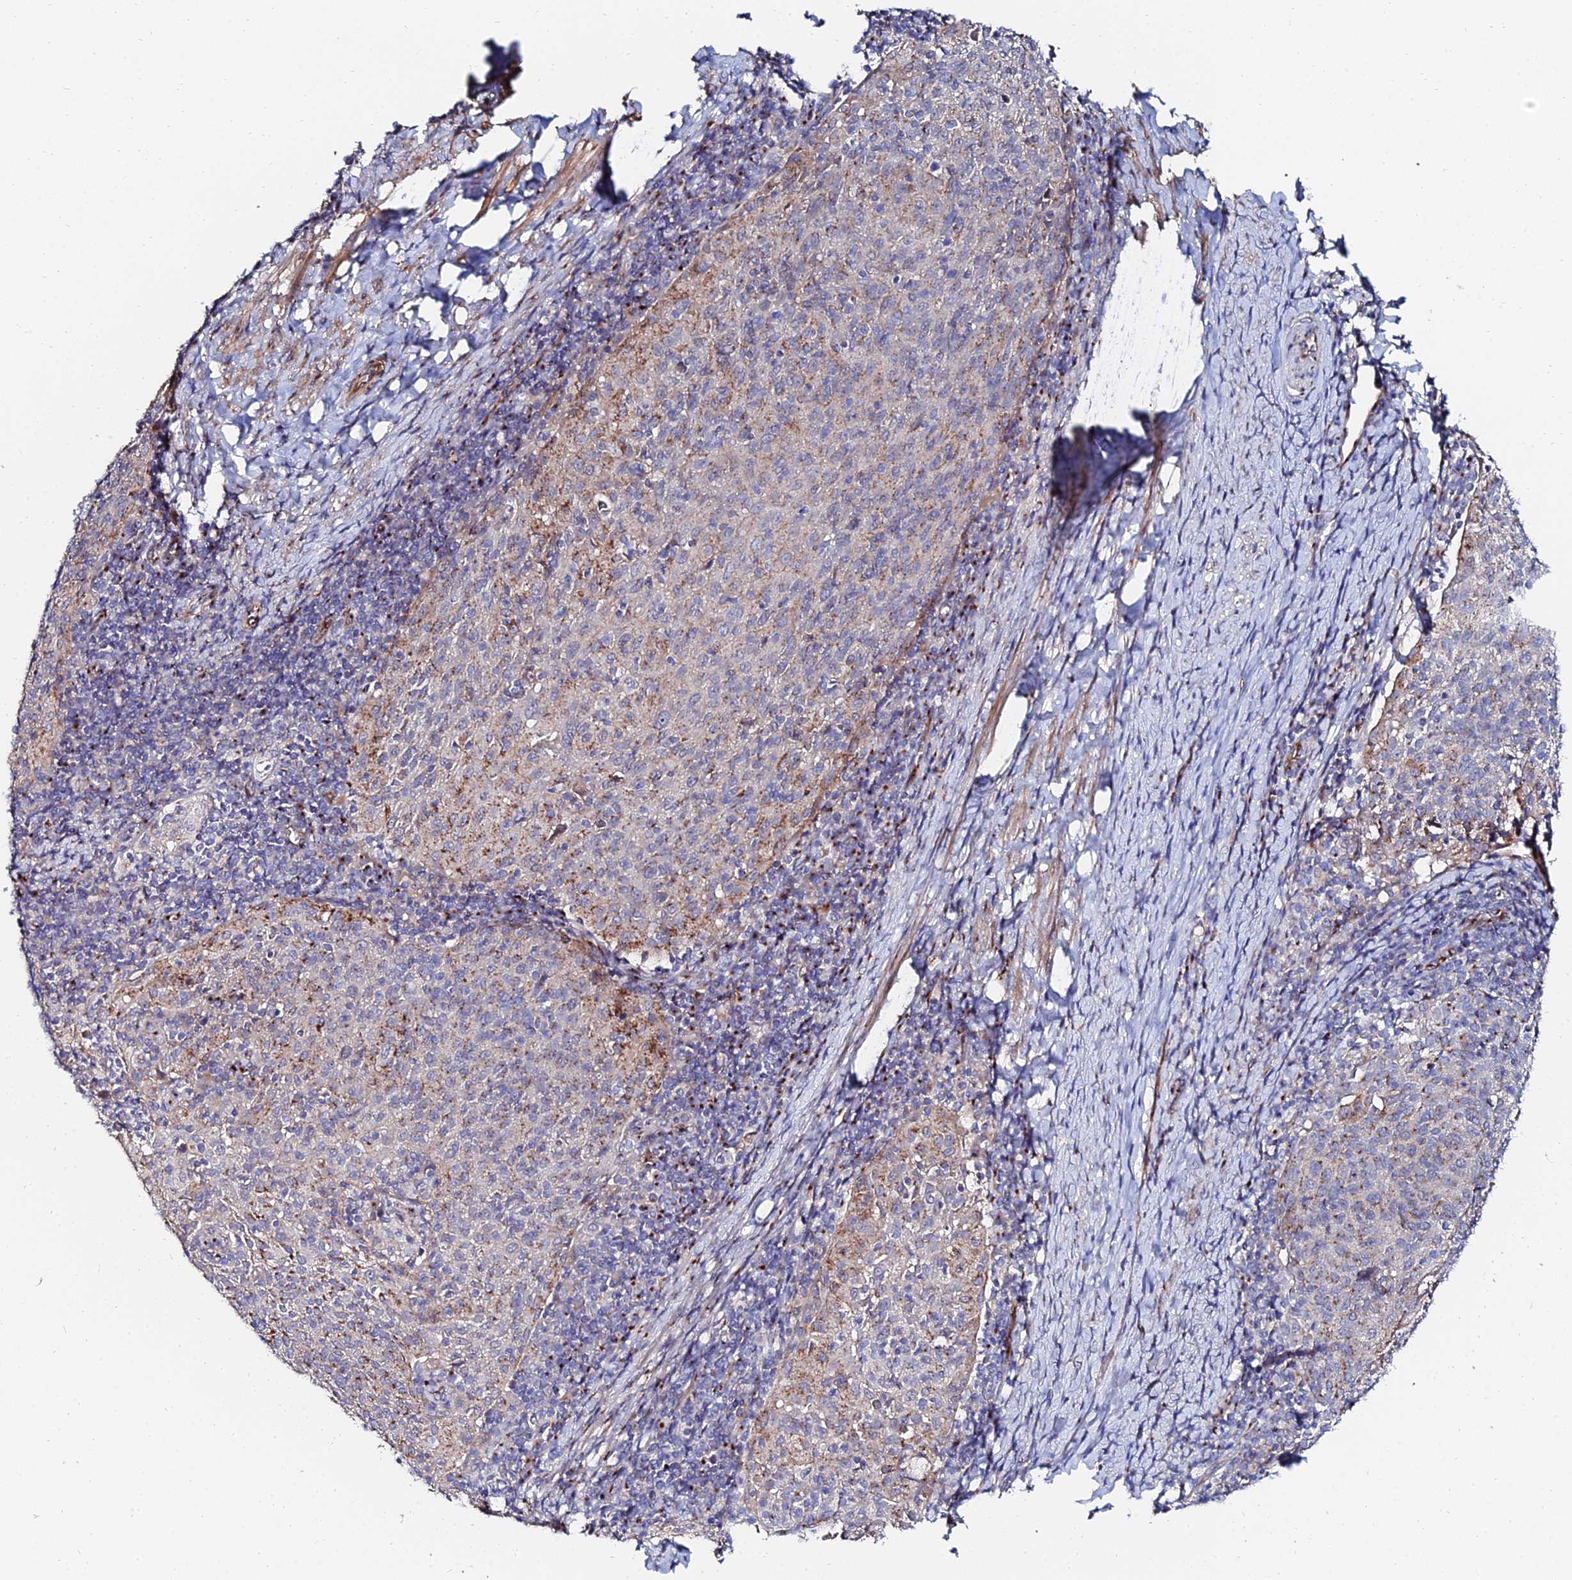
{"staining": {"intensity": "moderate", "quantity": "25%-75%", "location": "cytoplasmic/membranous"}, "tissue": "cervical cancer", "cell_type": "Tumor cells", "image_type": "cancer", "snomed": [{"axis": "morphology", "description": "Squamous cell carcinoma, NOS"}, {"axis": "topography", "description": "Cervix"}], "caption": "A medium amount of moderate cytoplasmic/membranous expression is appreciated in about 25%-75% of tumor cells in cervical cancer tissue.", "gene": "BORCS8", "patient": {"sex": "female", "age": 52}}